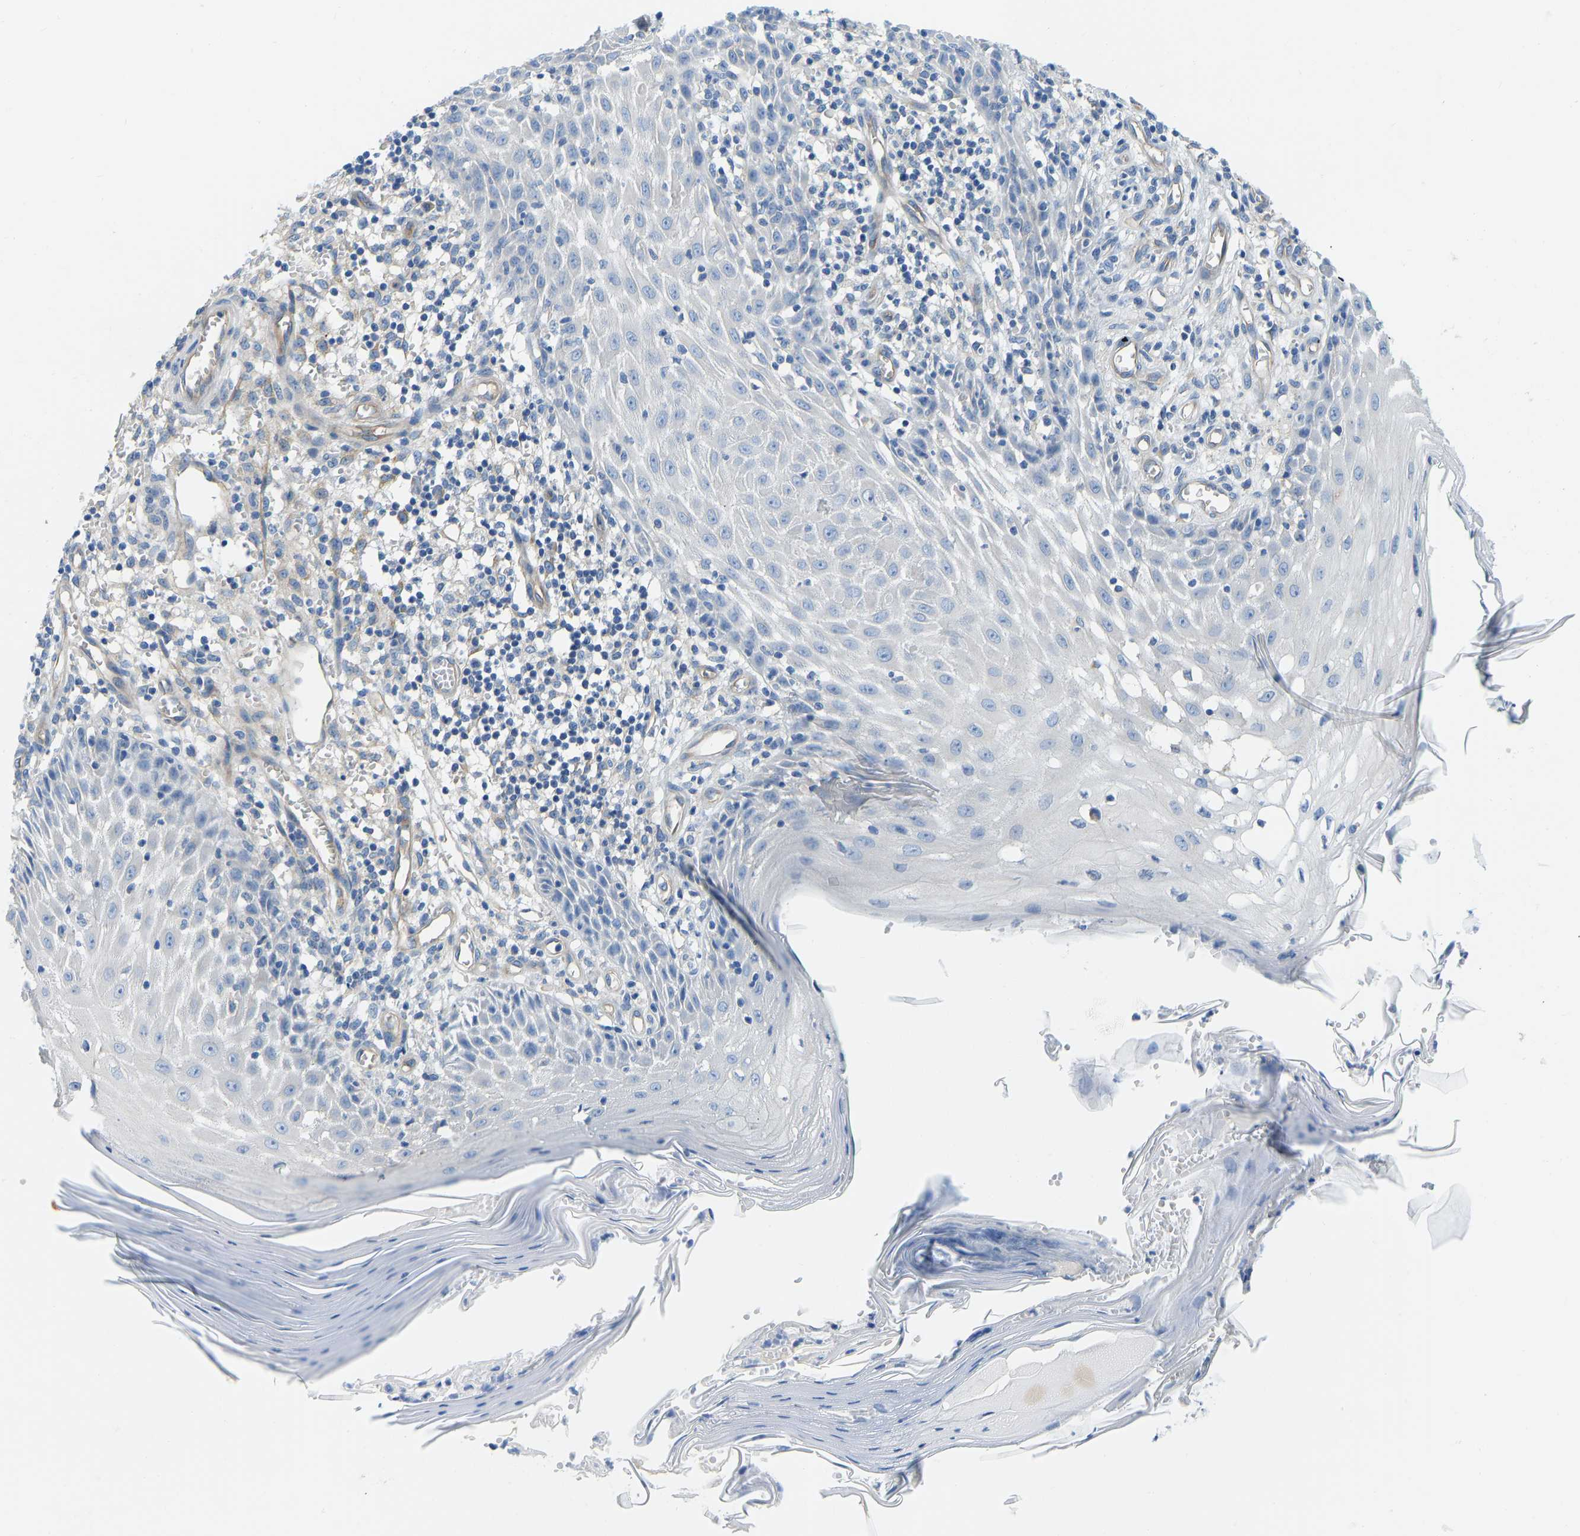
{"staining": {"intensity": "negative", "quantity": "none", "location": "none"}, "tissue": "skin cancer", "cell_type": "Tumor cells", "image_type": "cancer", "snomed": [{"axis": "morphology", "description": "Squamous cell carcinoma, NOS"}, {"axis": "topography", "description": "Skin"}], "caption": "Tumor cells are negative for protein expression in human squamous cell carcinoma (skin).", "gene": "CHAD", "patient": {"sex": "female", "age": 73}}